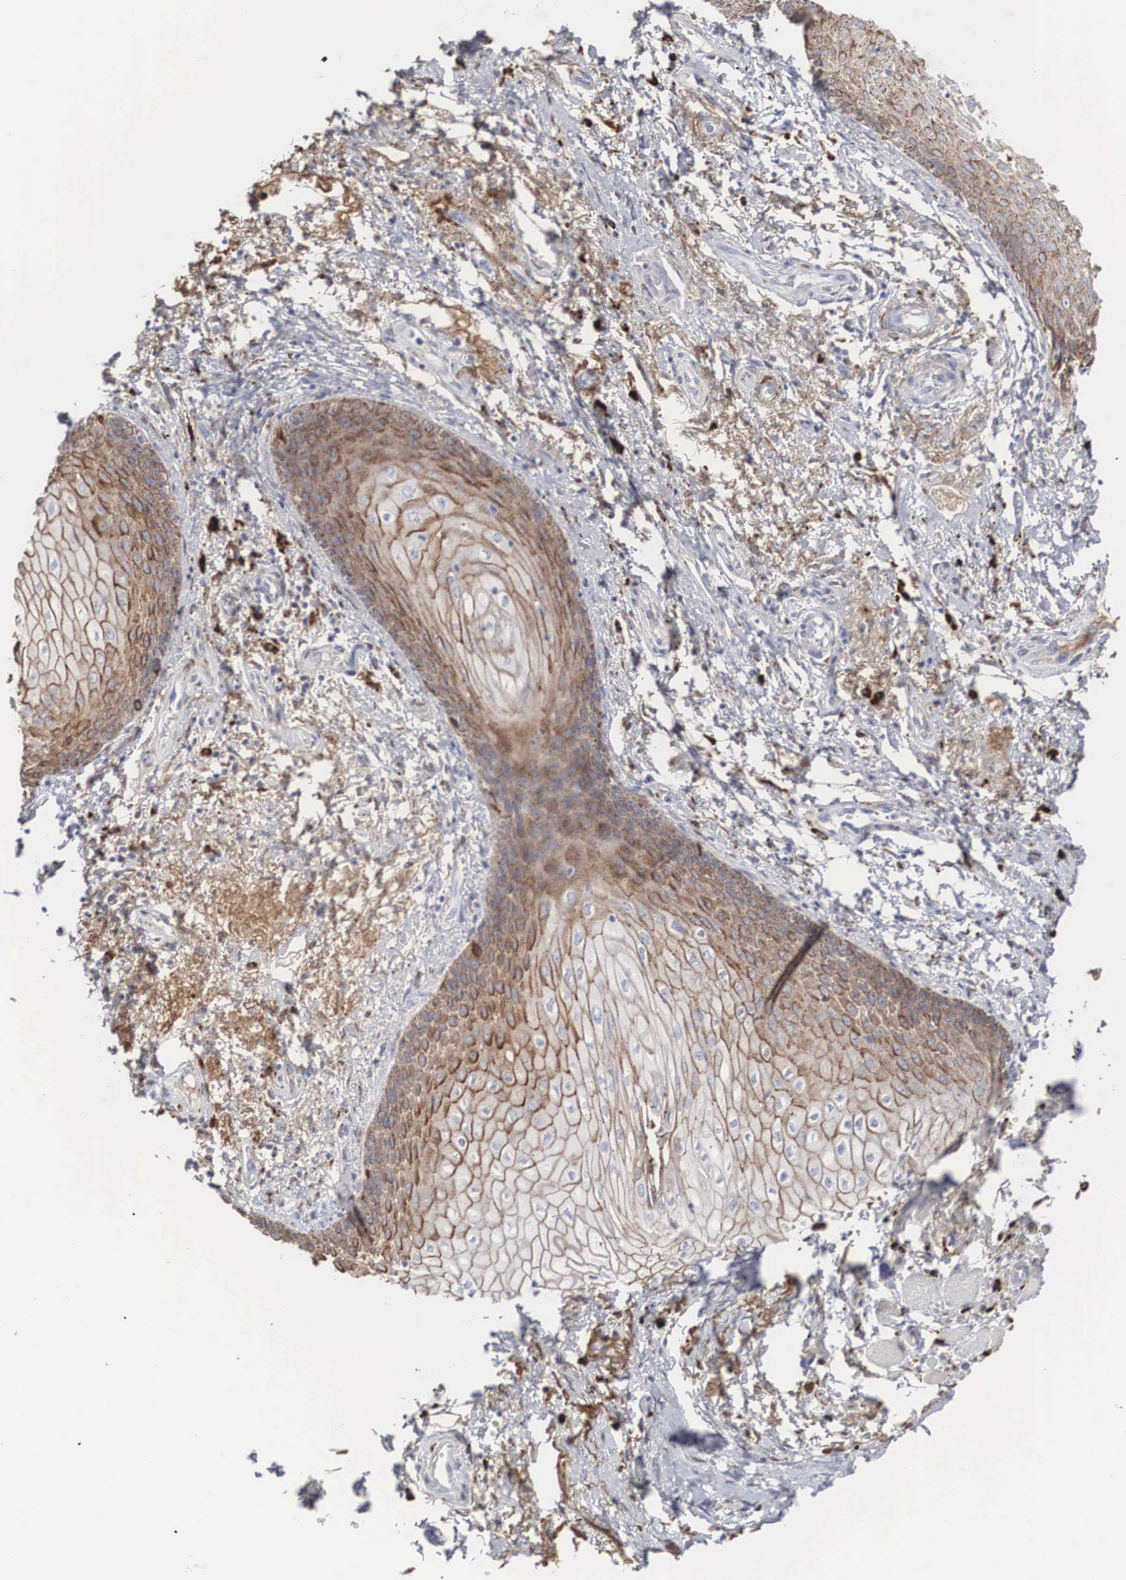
{"staining": {"intensity": "moderate", "quantity": ">75%", "location": "cytoplasmic/membranous"}, "tissue": "skin", "cell_type": "Epidermal cells", "image_type": "normal", "snomed": [{"axis": "morphology", "description": "Normal tissue, NOS"}, {"axis": "topography", "description": "Anal"}], "caption": "DAB (3,3'-diaminobenzidine) immunohistochemical staining of unremarkable skin reveals moderate cytoplasmic/membranous protein expression in approximately >75% of epidermal cells.", "gene": "LGALS3BP", "patient": {"sex": "female", "age": 46}}